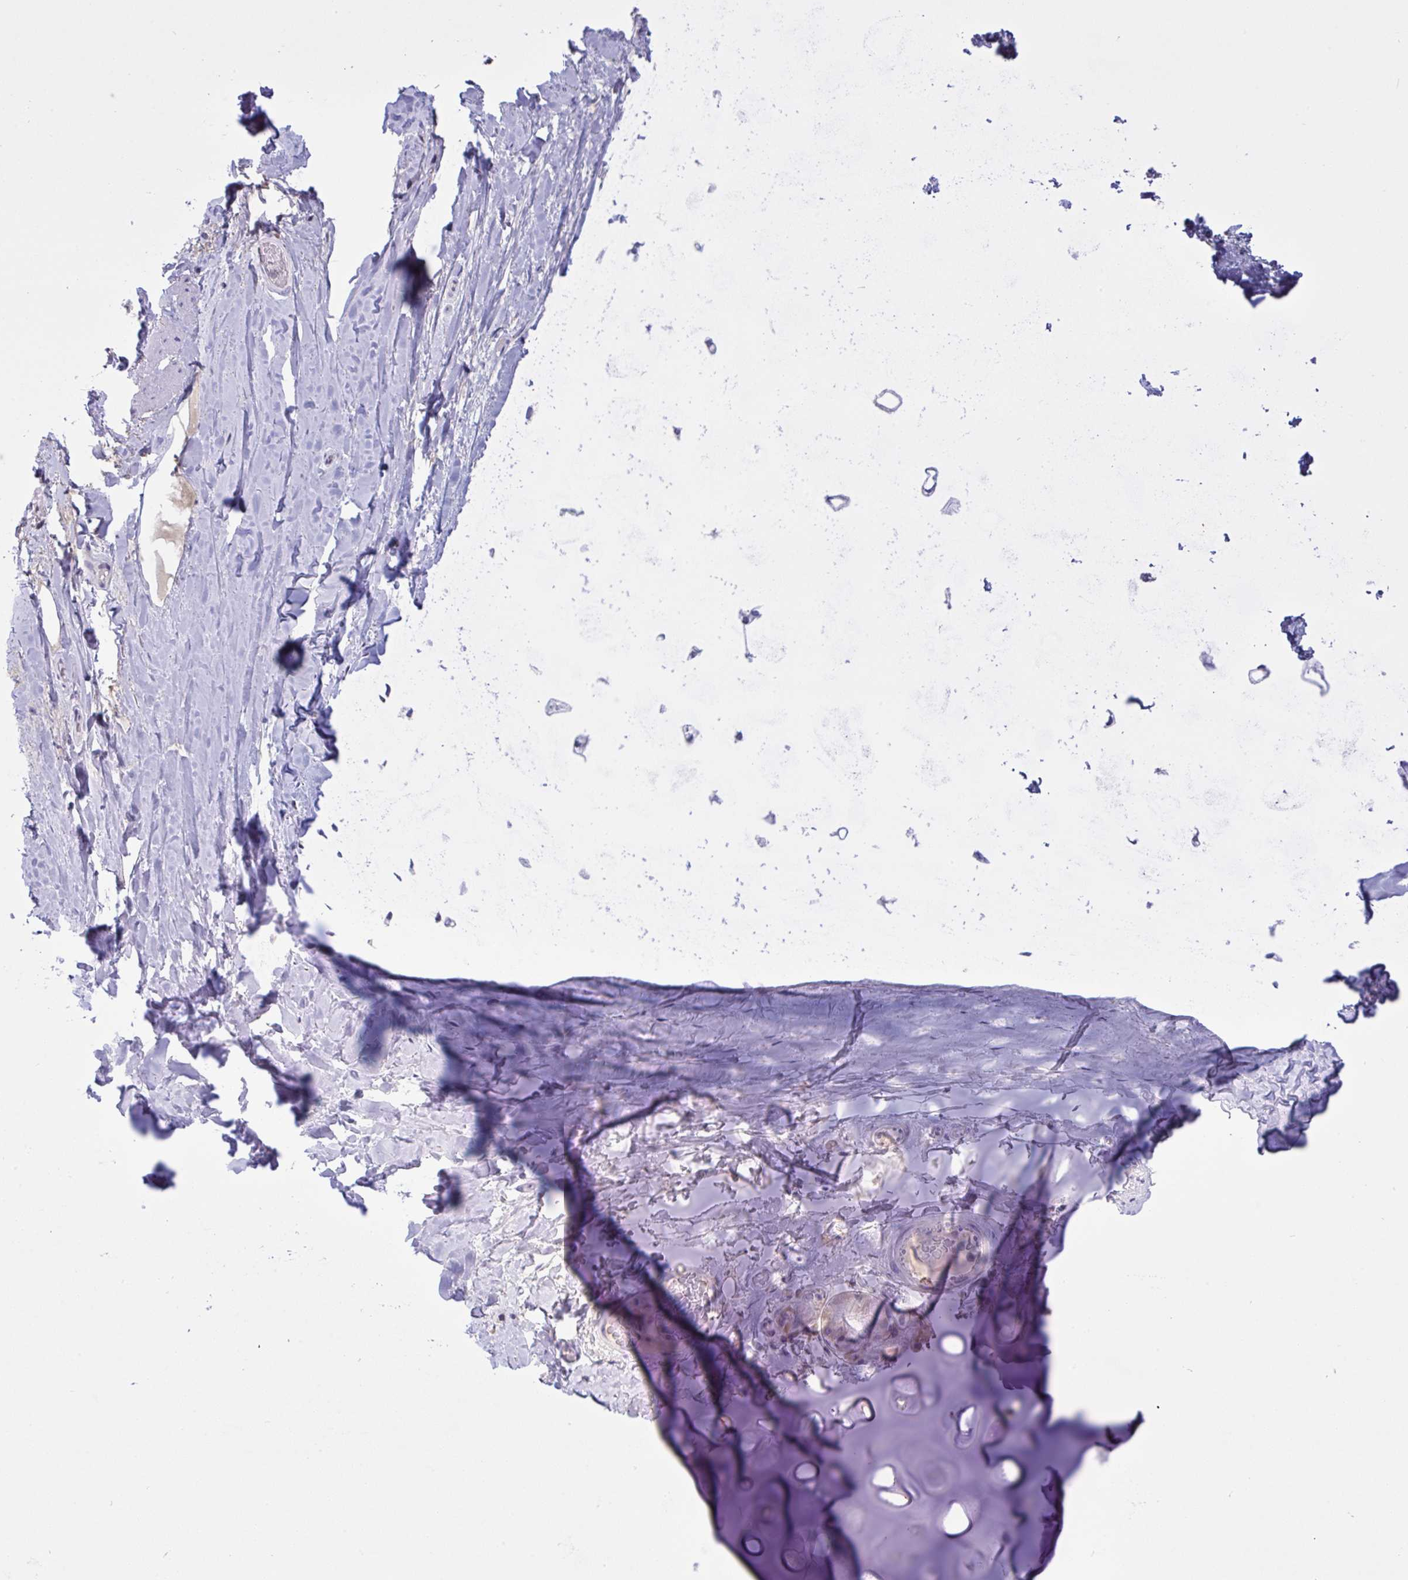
{"staining": {"intensity": "negative", "quantity": "none", "location": "none"}, "tissue": "adipose tissue", "cell_type": "Adipocytes", "image_type": "normal", "snomed": [{"axis": "morphology", "description": "Normal tissue, NOS"}, {"axis": "topography", "description": "Cartilage tissue"}, {"axis": "topography", "description": "Bronchus"}], "caption": "Adipocytes are negative for brown protein staining in unremarkable adipose tissue. The staining was performed using DAB (3,3'-diaminobenzidine) to visualize the protein expression in brown, while the nuclei were stained in blue with hematoxylin (Magnification: 20x).", "gene": "TMEM41A", "patient": {"sex": "male", "age": 64}}